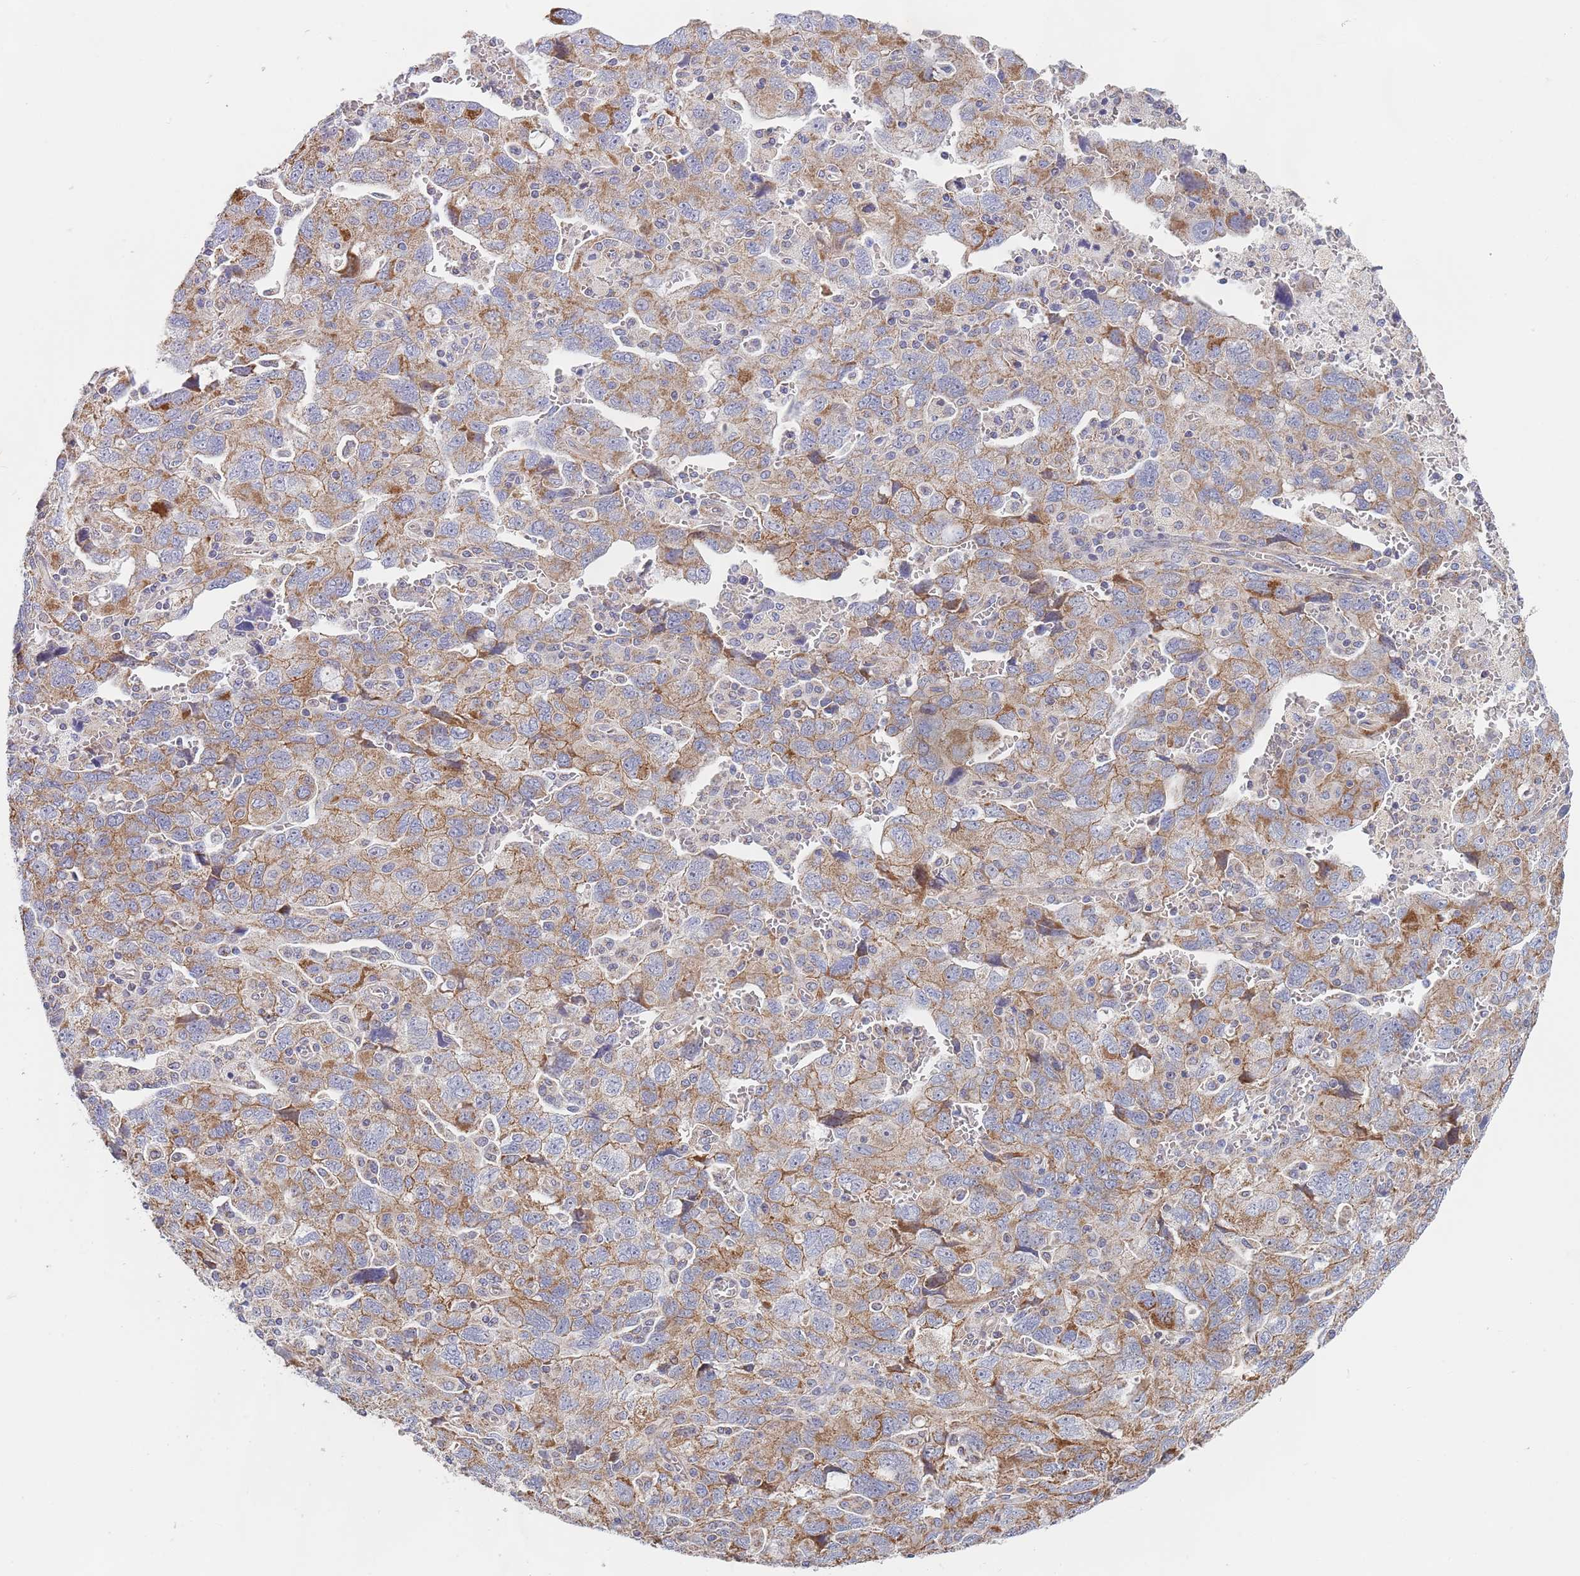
{"staining": {"intensity": "moderate", "quantity": "25%-75%", "location": "cytoplasmic/membranous"}, "tissue": "ovarian cancer", "cell_type": "Tumor cells", "image_type": "cancer", "snomed": [{"axis": "morphology", "description": "Carcinoma, NOS"}, {"axis": "morphology", "description": "Cystadenocarcinoma, serous, NOS"}, {"axis": "topography", "description": "Ovary"}], "caption": "Carcinoma (ovarian) stained for a protein (brown) displays moderate cytoplasmic/membranous positive staining in approximately 25%-75% of tumor cells.", "gene": "PWWP3A", "patient": {"sex": "female", "age": 69}}